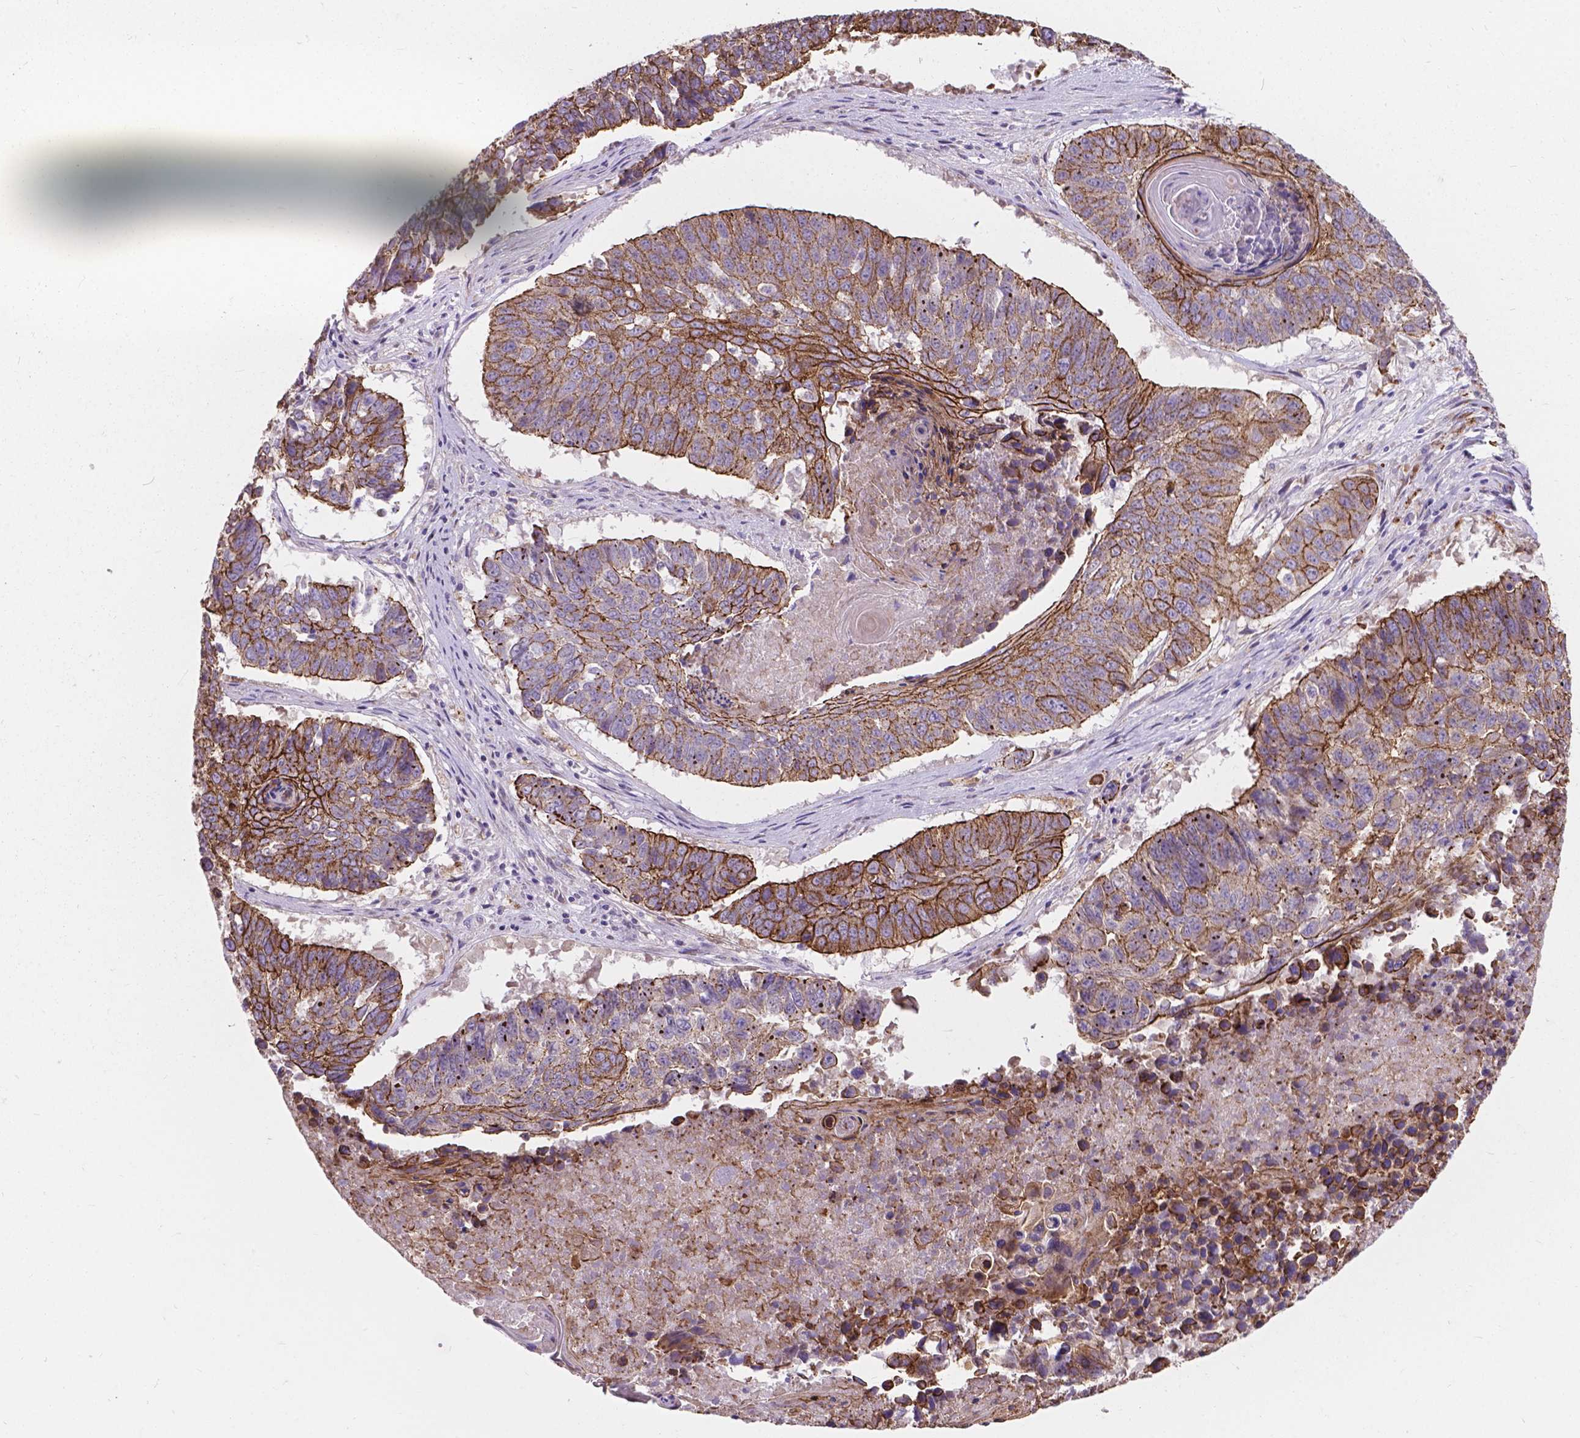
{"staining": {"intensity": "moderate", "quantity": "25%-75%", "location": "cytoplasmic/membranous"}, "tissue": "lung cancer", "cell_type": "Tumor cells", "image_type": "cancer", "snomed": [{"axis": "morphology", "description": "Squamous cell carcinoma, NOS"}, {"axis": "topography", "description": "Lung"}], "caption": "Tumor cells exhibit medium levels of moderate cytoplasmic/membranous staining in about 25%-75% of cells in lung squamous cell carcinoma.", "gene": "MYH14", "patient": {"sex": "male", "age": 73}}